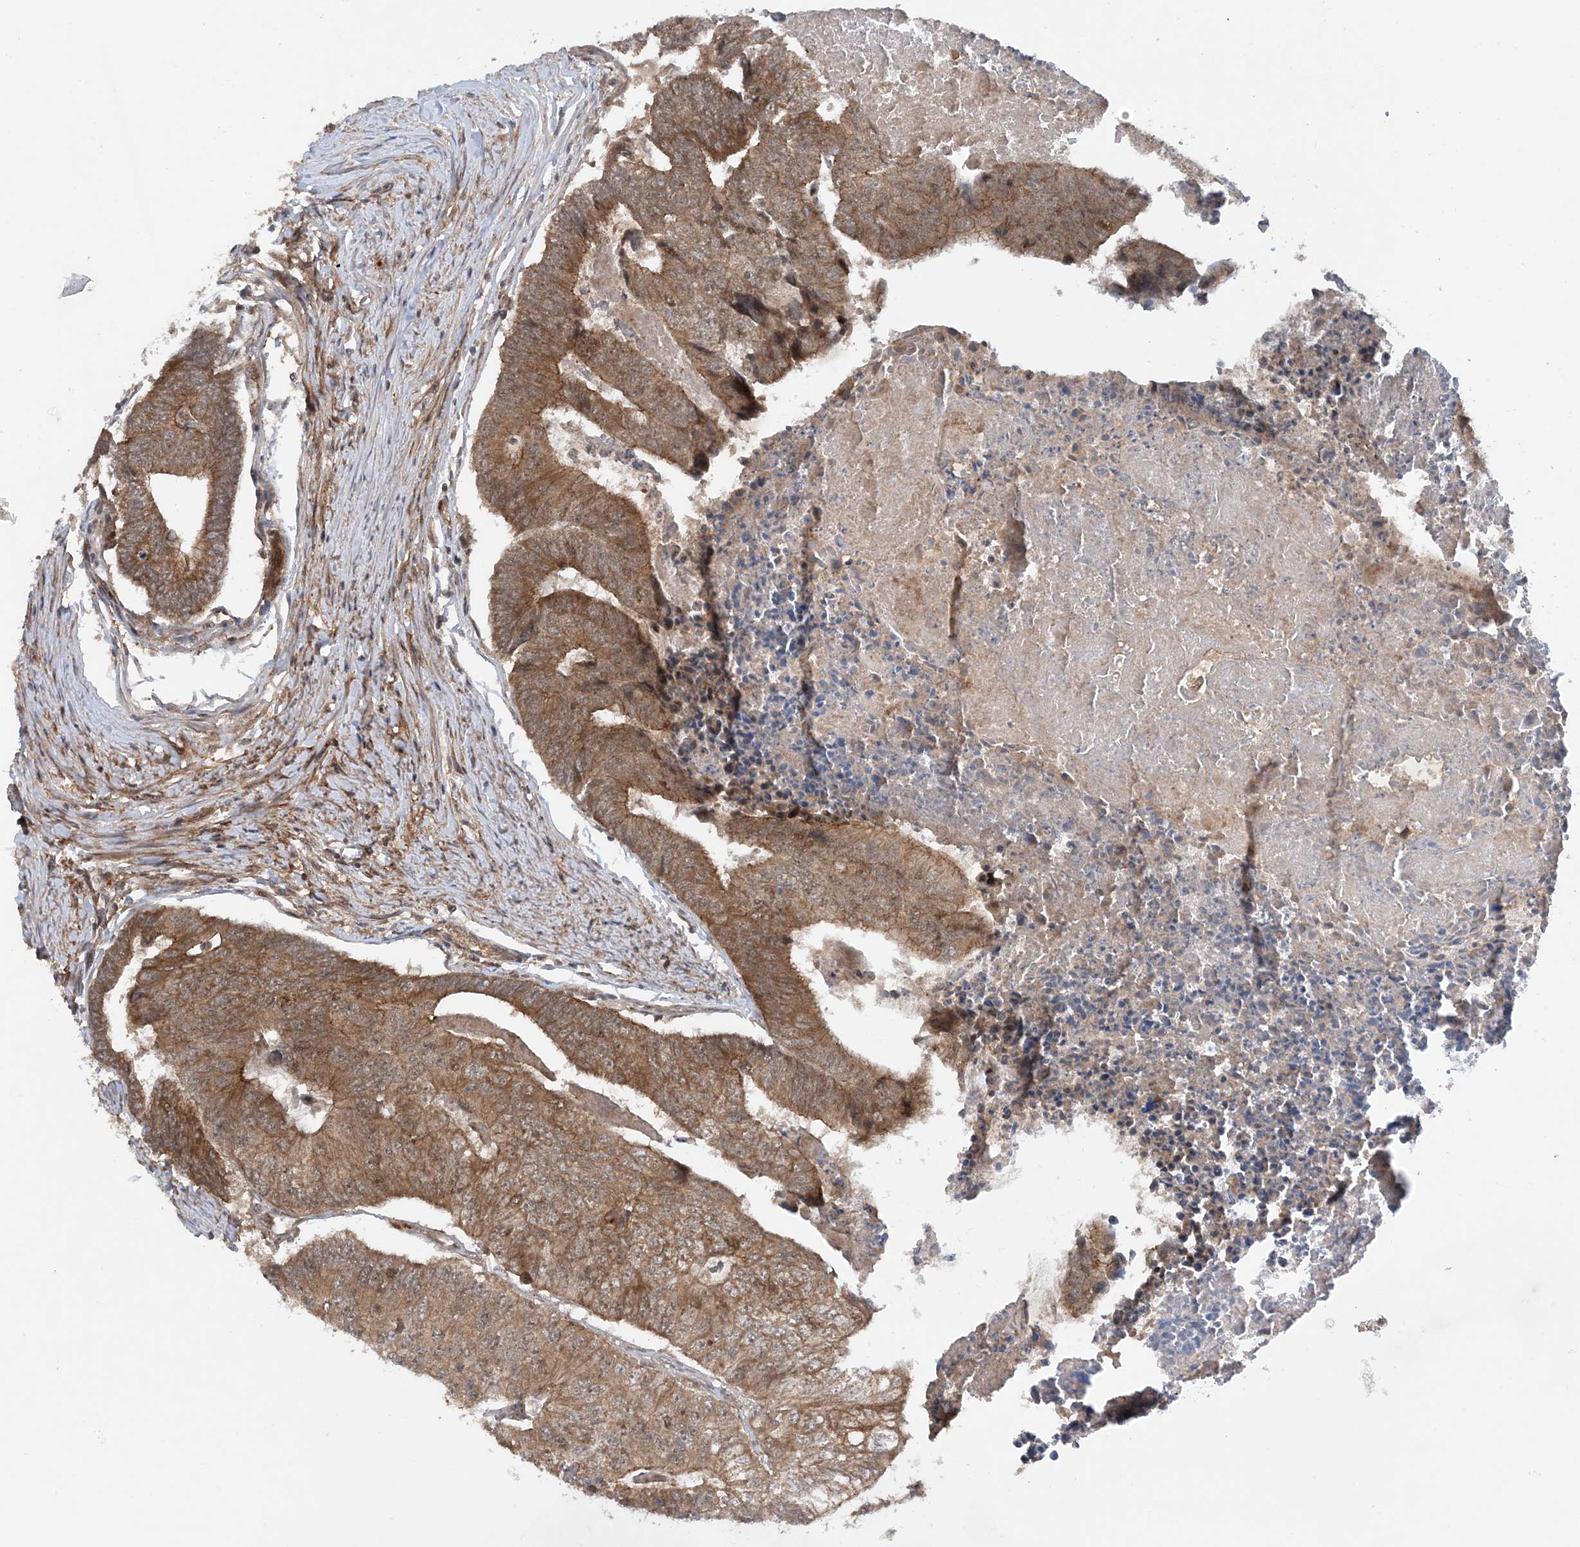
{"staining": {"intensity": "moderate", "quantity": ">75%", "location": "cytoplasmic/membranous"}, "tissue": "colorectal cancer", "cell_type": "Tumor cells", "image_type": "cancer", "snomed": [{"axis": "morphology", "description": "Adenocarcinoma, NOS"}, {"axis": "topography", "description": "Colon"}], "caption": "Protein analysis of adenocarcinoma (colorectal) tissue shows moderate cytoplasmic/membranous staining in approximately >75% of tumor cells. (DAB (3,3'-diaminobenzidine) = brown stain, brightfield microscopy at high magnification).", "gene": "HEMK1", "patient": {"sex": "female", "age": 67}}